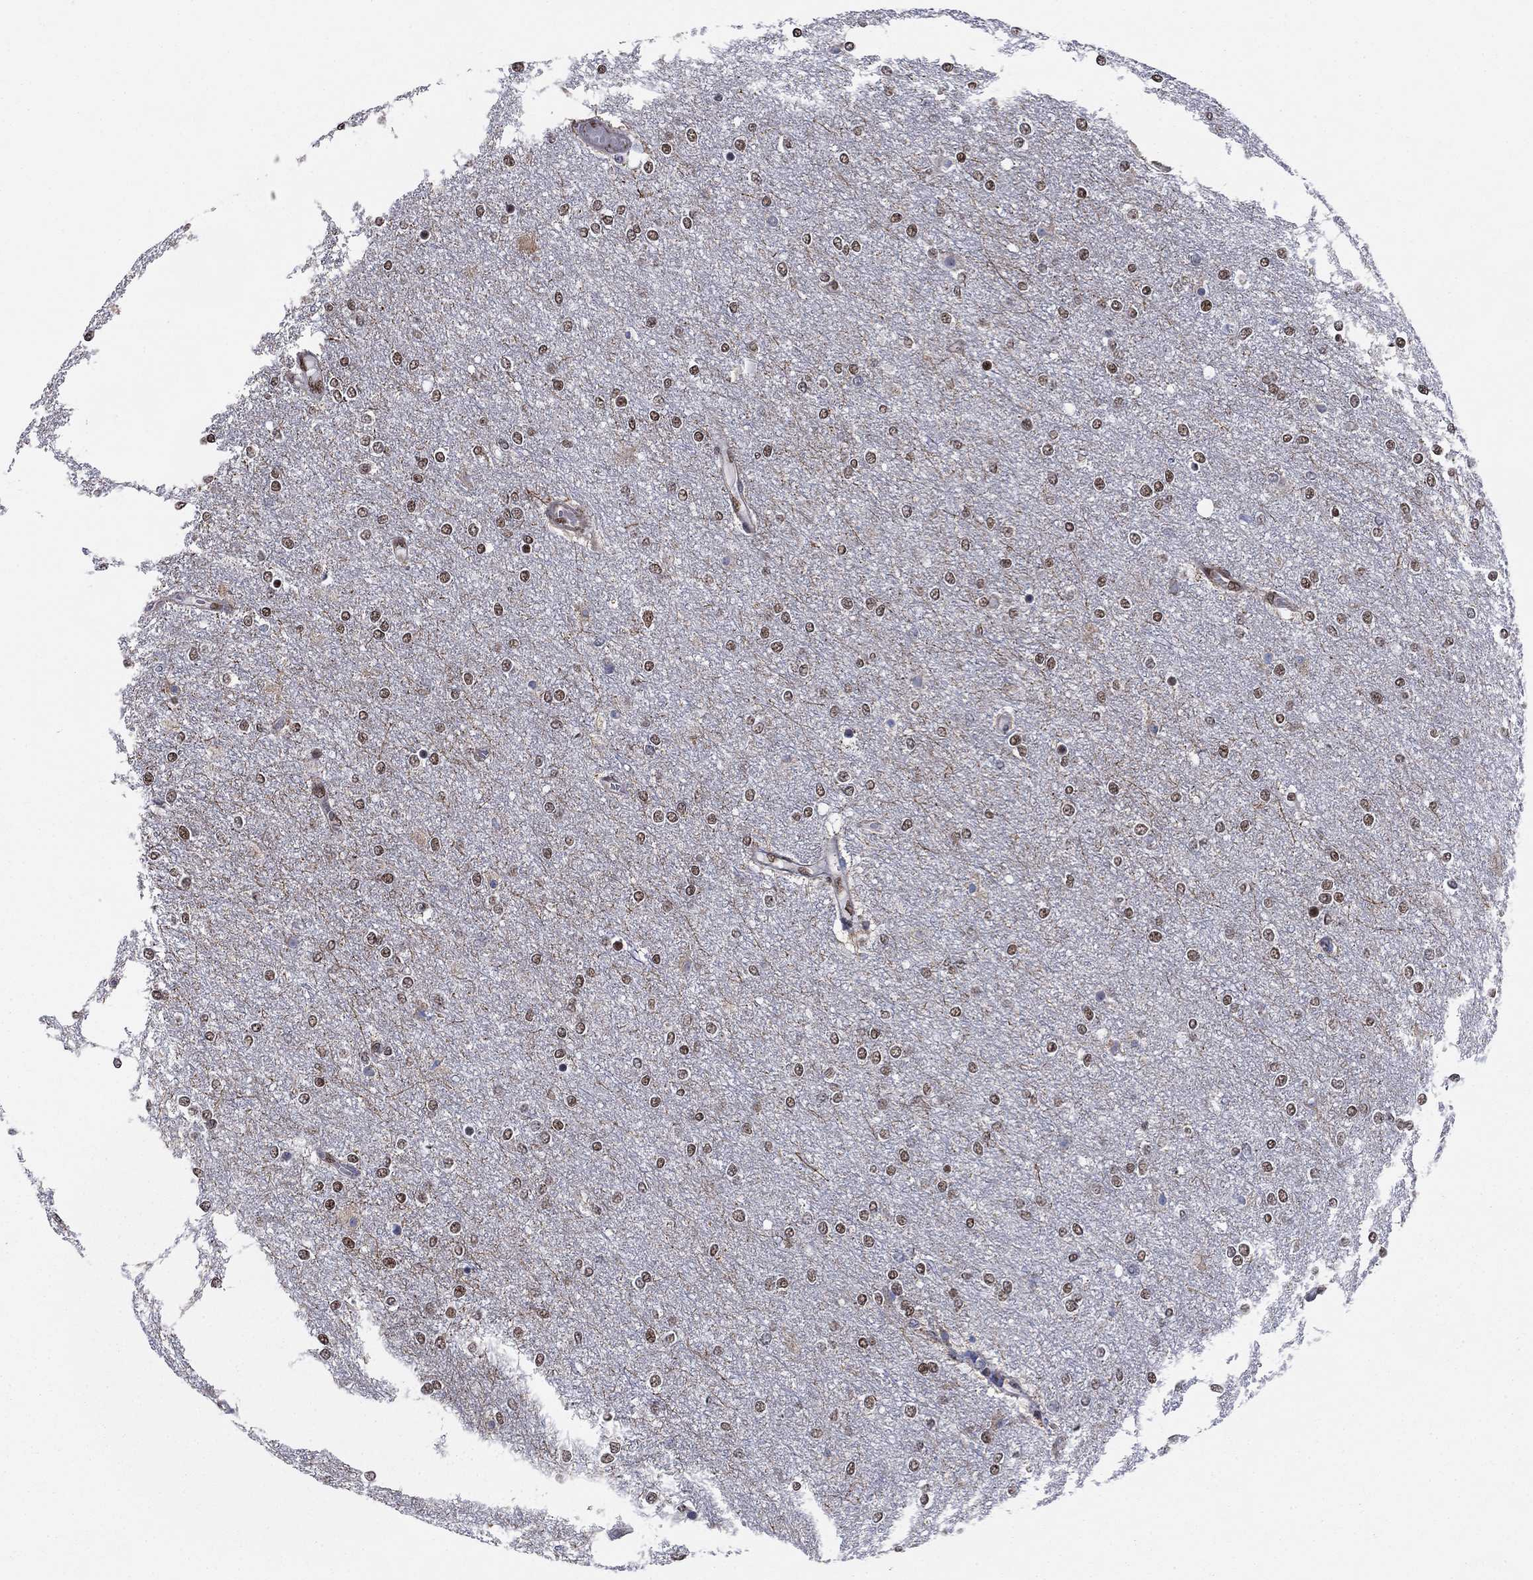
{"staining": {"intensity": "moderate", "quantity": ">75%", "location": "nuclear"}, "tissue": "glioma", "cell_type": "Tumor cells", "image_type": "cancer", "snomed": [{"axis": "morphology", "description": "Glioma, malignant, High grade"}, {"axis": "topography", "description": "Brain"}], "caption": "Immunohistochemistry photomicrograph of human malignant glioma (high-grade) stained for a protein (brown), which shows medium levels of moderate nuclear staining in about >75% of tumor cells.", "gene": "N4BP2", "patient": {"sex": "female", "age": 61}}